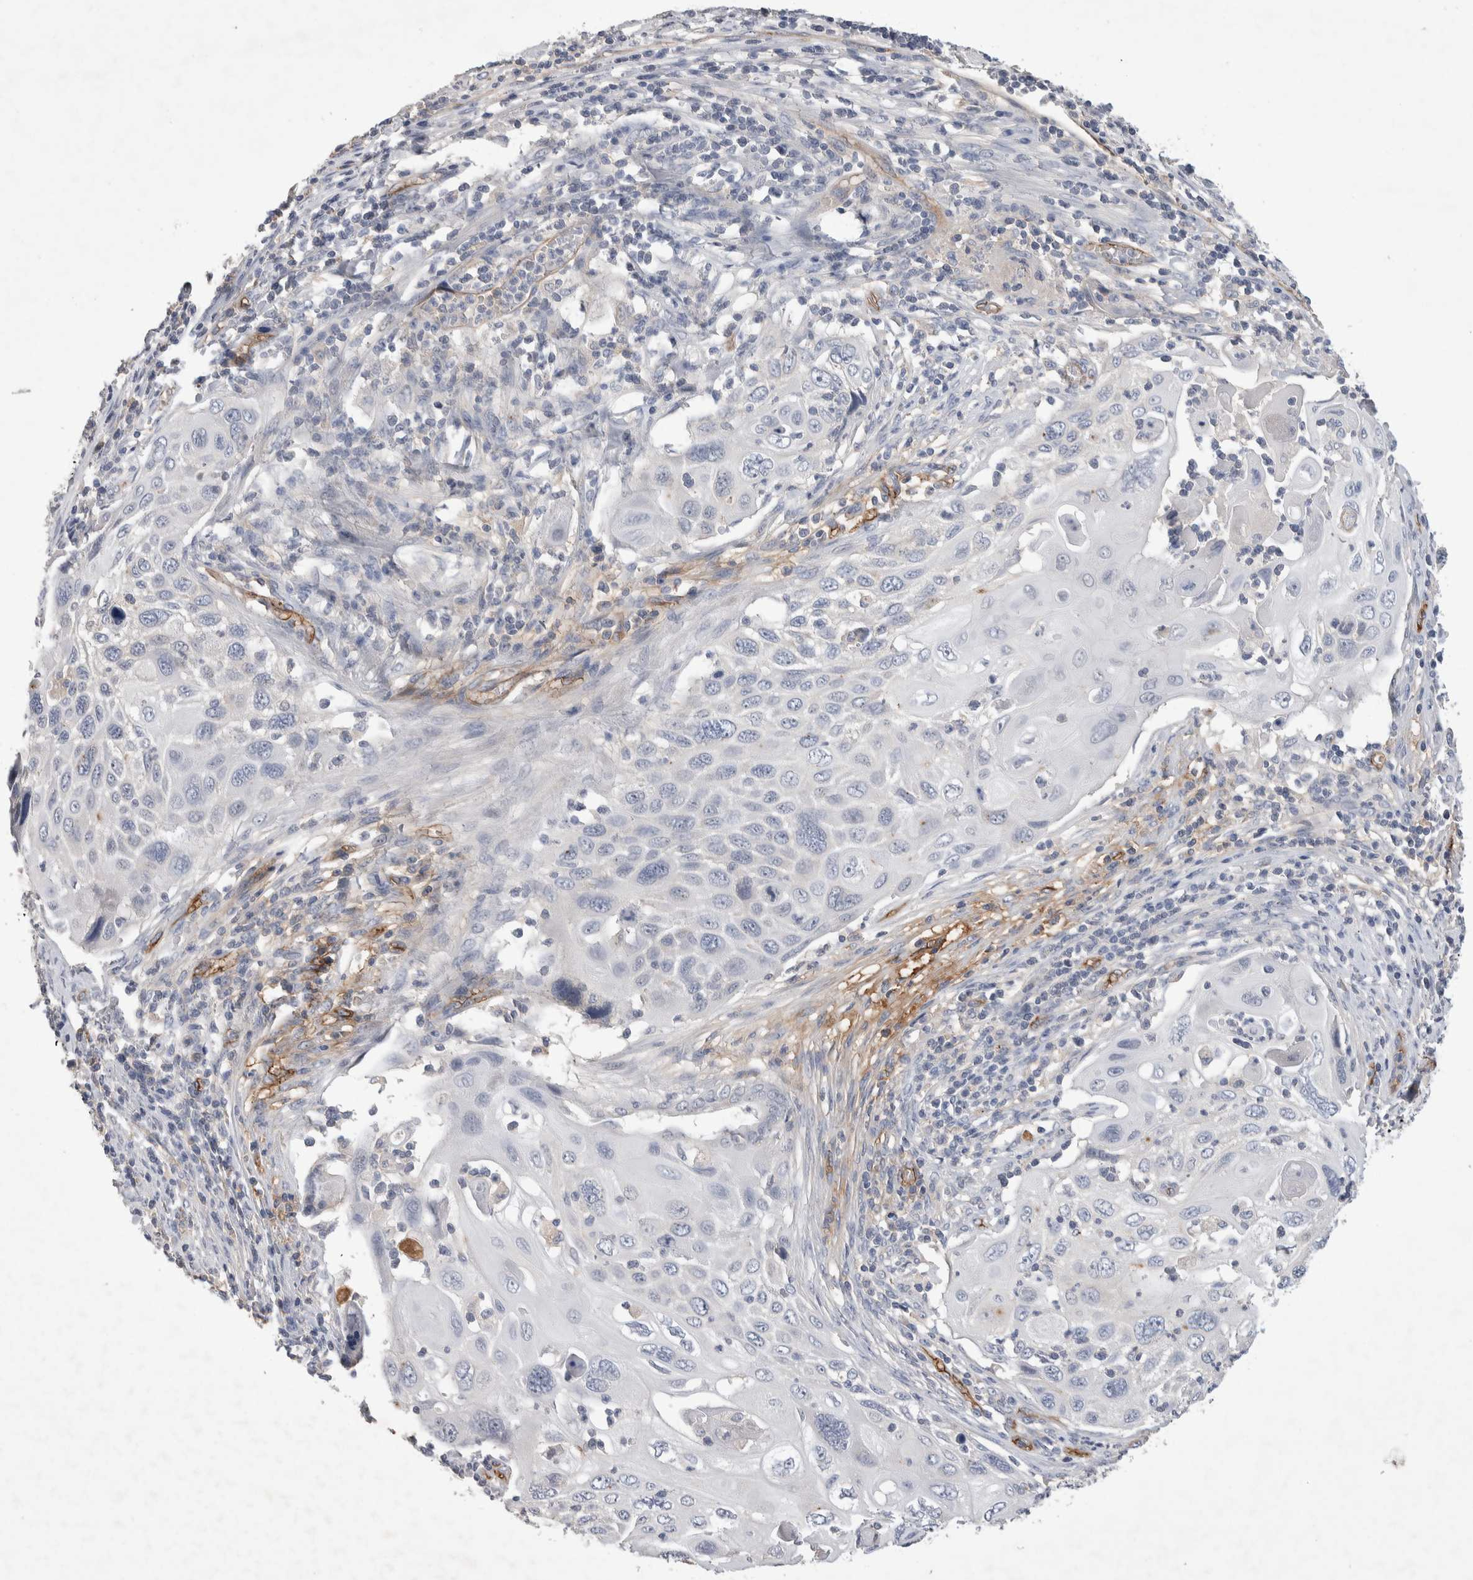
{"staining": {"intensity": "negative", "quantity": "none", "location": "none"}, "tissue": "cervical cancer", "cell_type": "Tumor cells", "image_type": "cancer", "snomed": [{"axis": "morphology", "description": "Squamous cell carcinoma, NOS"}, {"axis": "topography", "description": "Cervix"}], "caption": "An IHC image of cervical squamous cell carcinoma is shown. There is no staining in tumor cells of cervical squamous cell carcinoma.", "gene": "CEP131", "patient": {"sex": "female", "age": 70}}